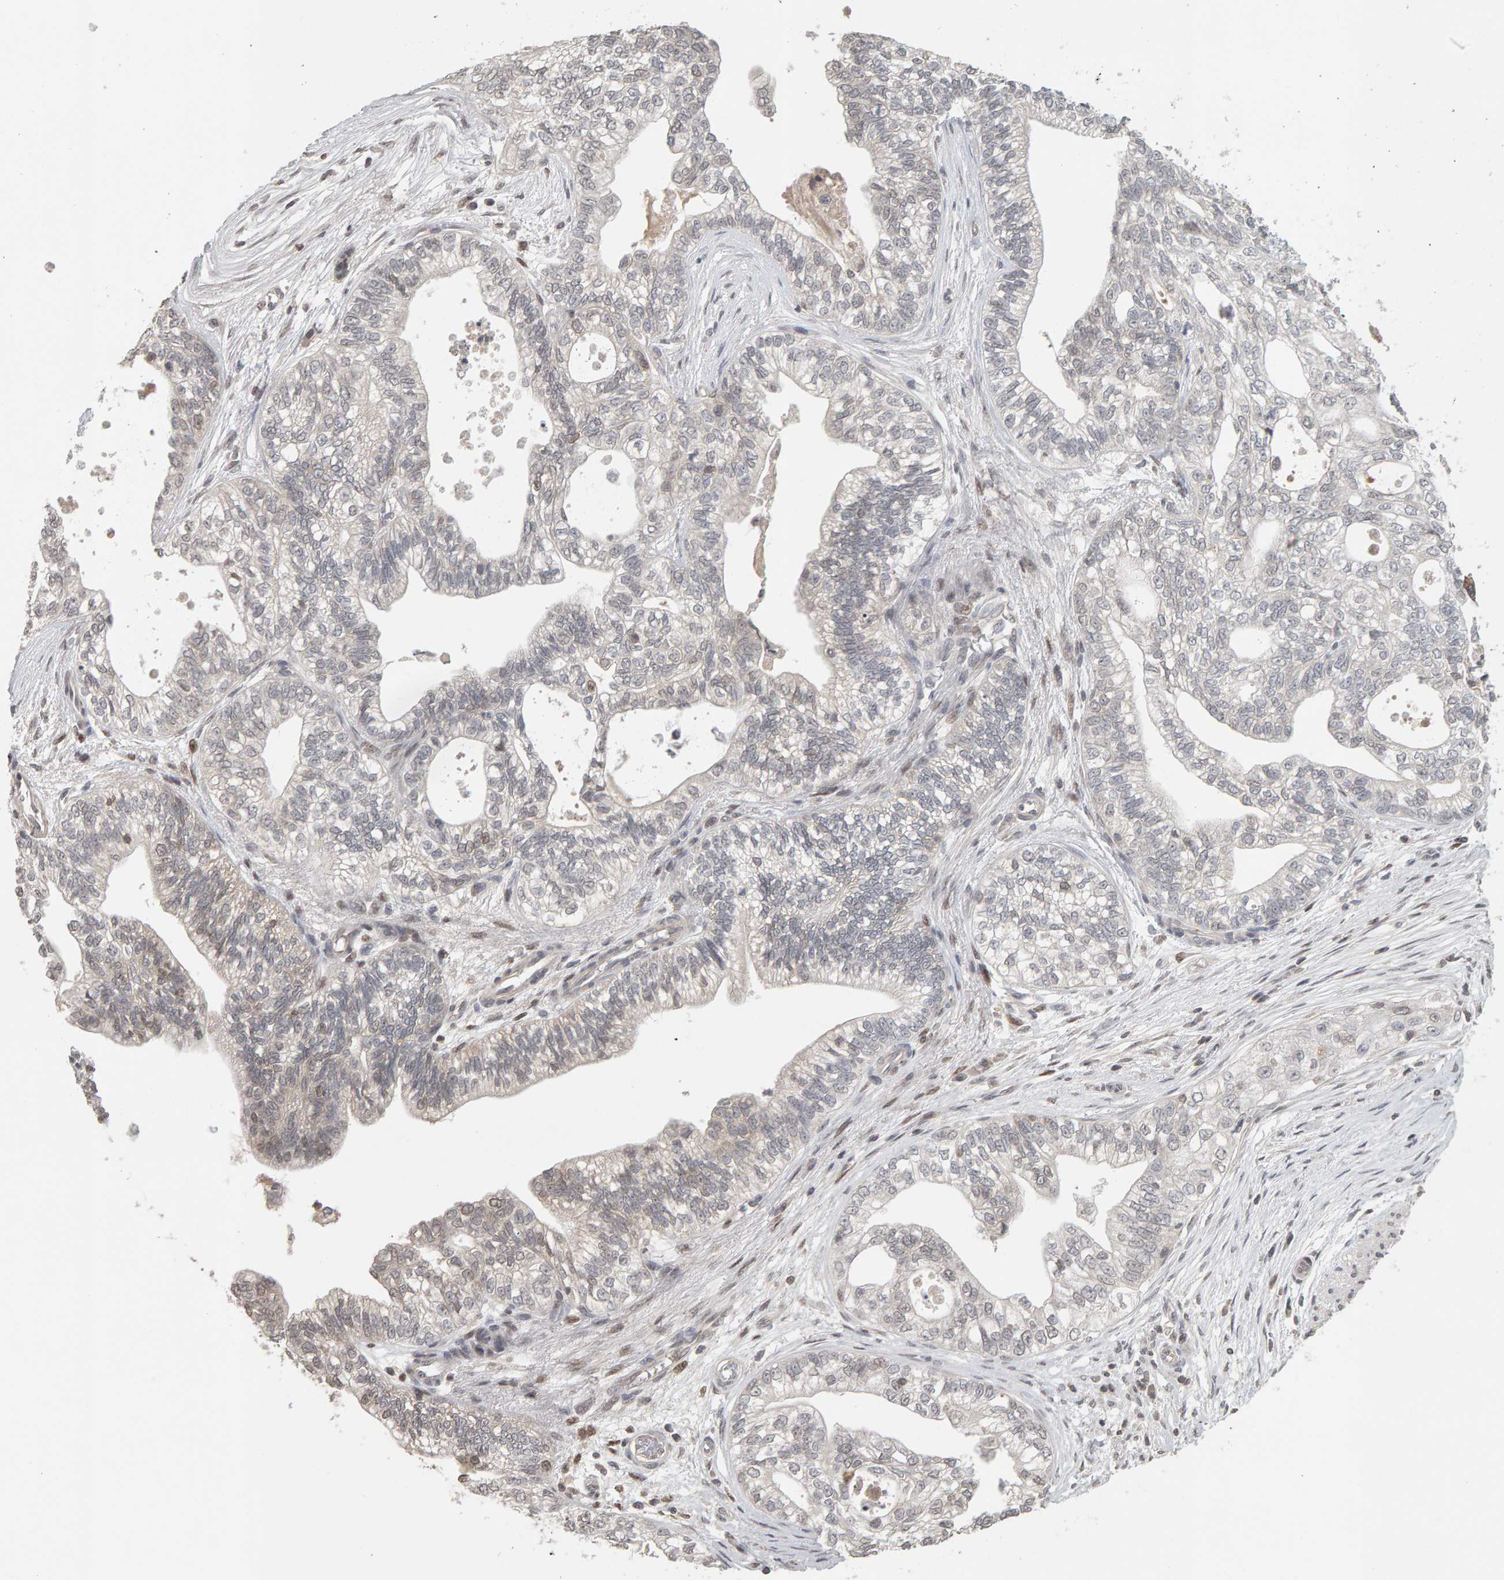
{"staining": {"intensity": "negative", "quantity": "none", "location": "none"}, "tissue": "pancreatic cancer", "cell_type": "Tumor cells", "image_type": "cancer", "snomed": [{"axis": "morphology", "description": "Adenocarcinoma, NOS"}, {"axis": "topography", "description": "Pancreas"}], "caption": "Adenocarcinoma (pancreatic) was stained to show a protein in brown. There is no significant expression in tumor cells.", "gene": "TEFM", "patient": {"sex": "male", "age": 72}}